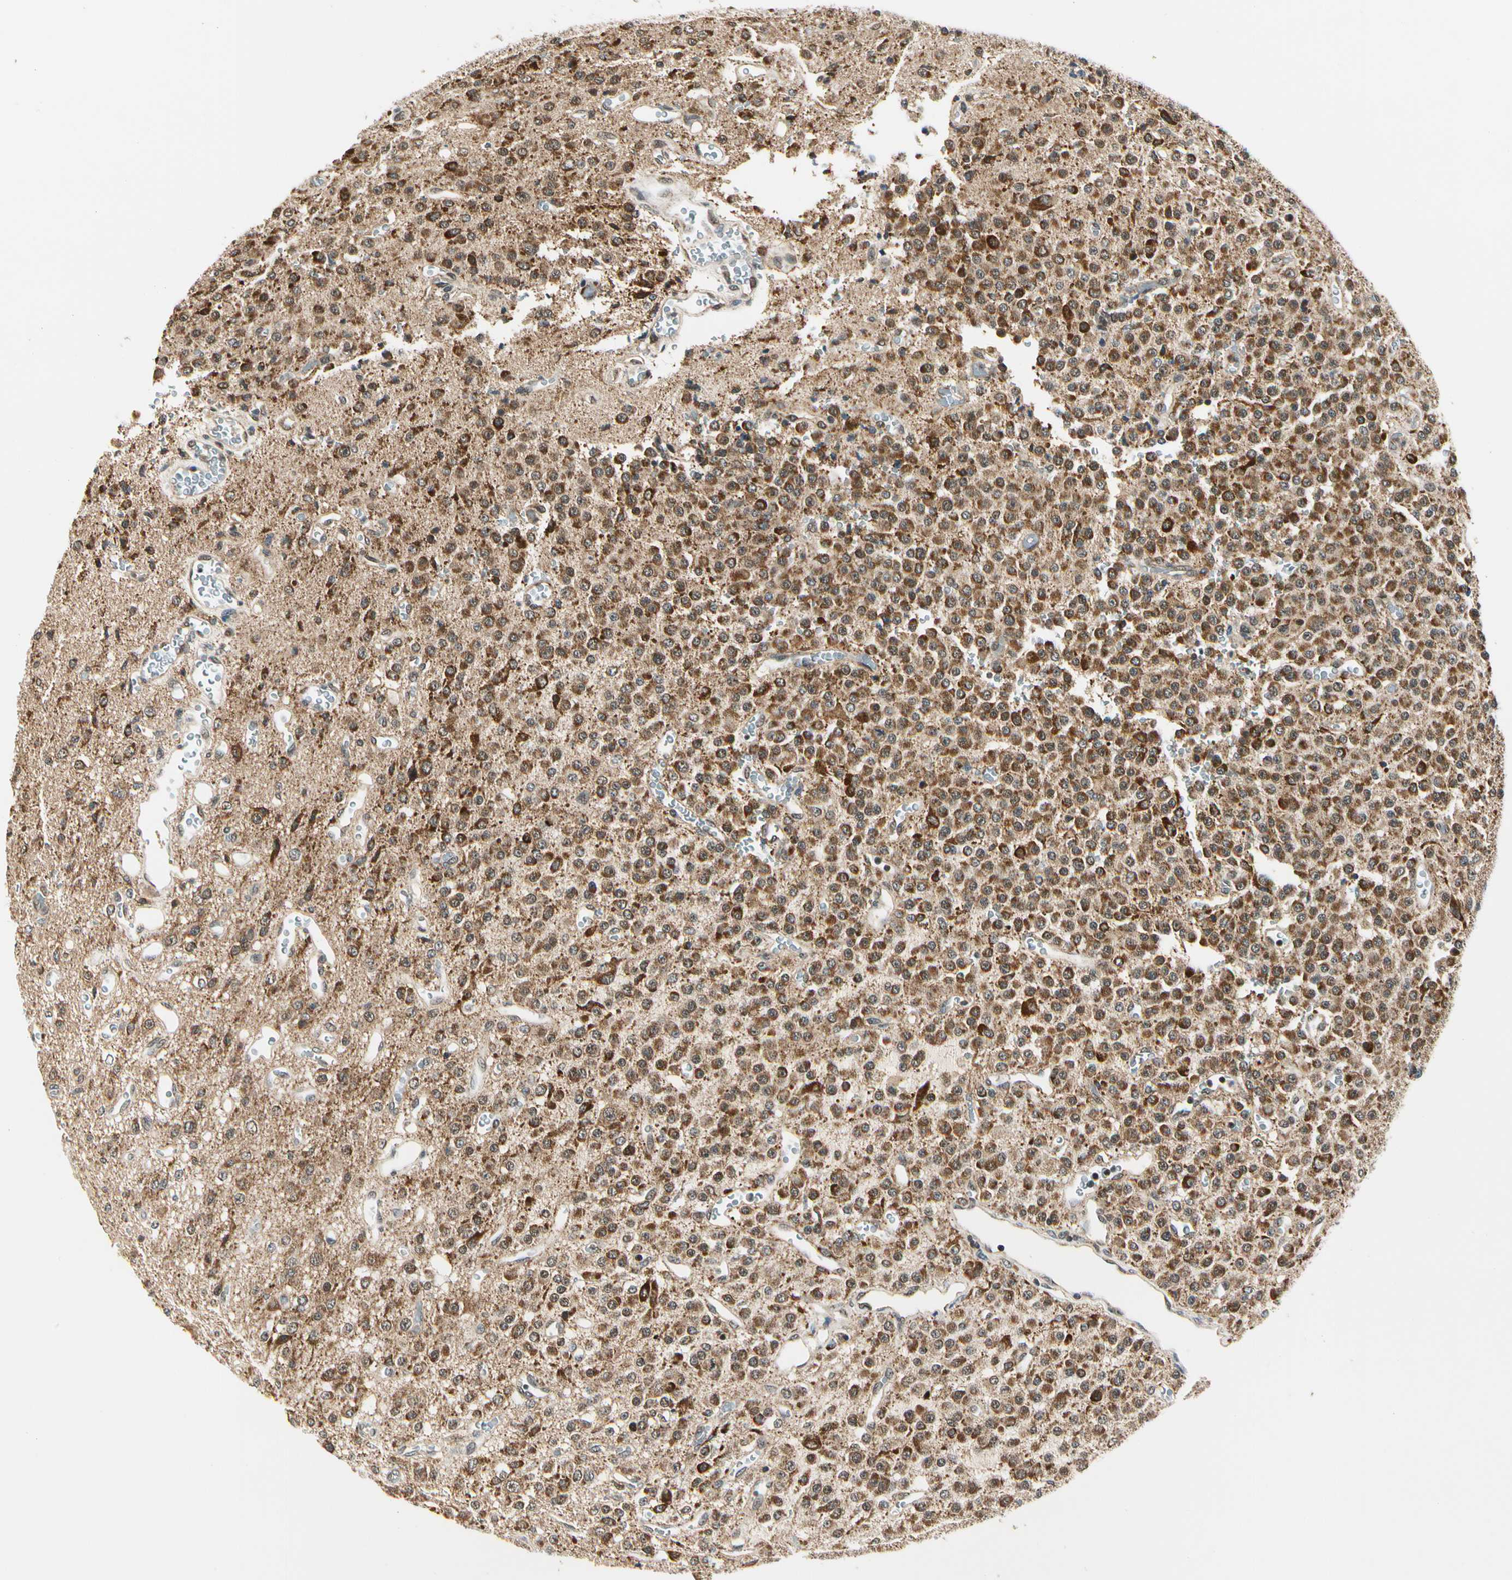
{"staining": {"intensity": "strong", "quantity": ">75%", "location": "cytoplasmic/membranous"}, "tissue": "glioma", "cell_type": "Tumor cells", "image_type": "cancer", "snomed": [{"axis": "morphology", "description": "Glioma, malignant, Low grade"}, {"axis": "topography", "description": "Brain"}], "caption": "A high-resolution photomicrograph shows IHC staining of glioma, which demonstrates strong cytoplasmic/membranous expression in approximately >75% of tumor cells. (Brightfield microscopy of DAB IHC at high magnification).", "gene": "PDK2", "patient": {"sex": "male", "age": 38}}